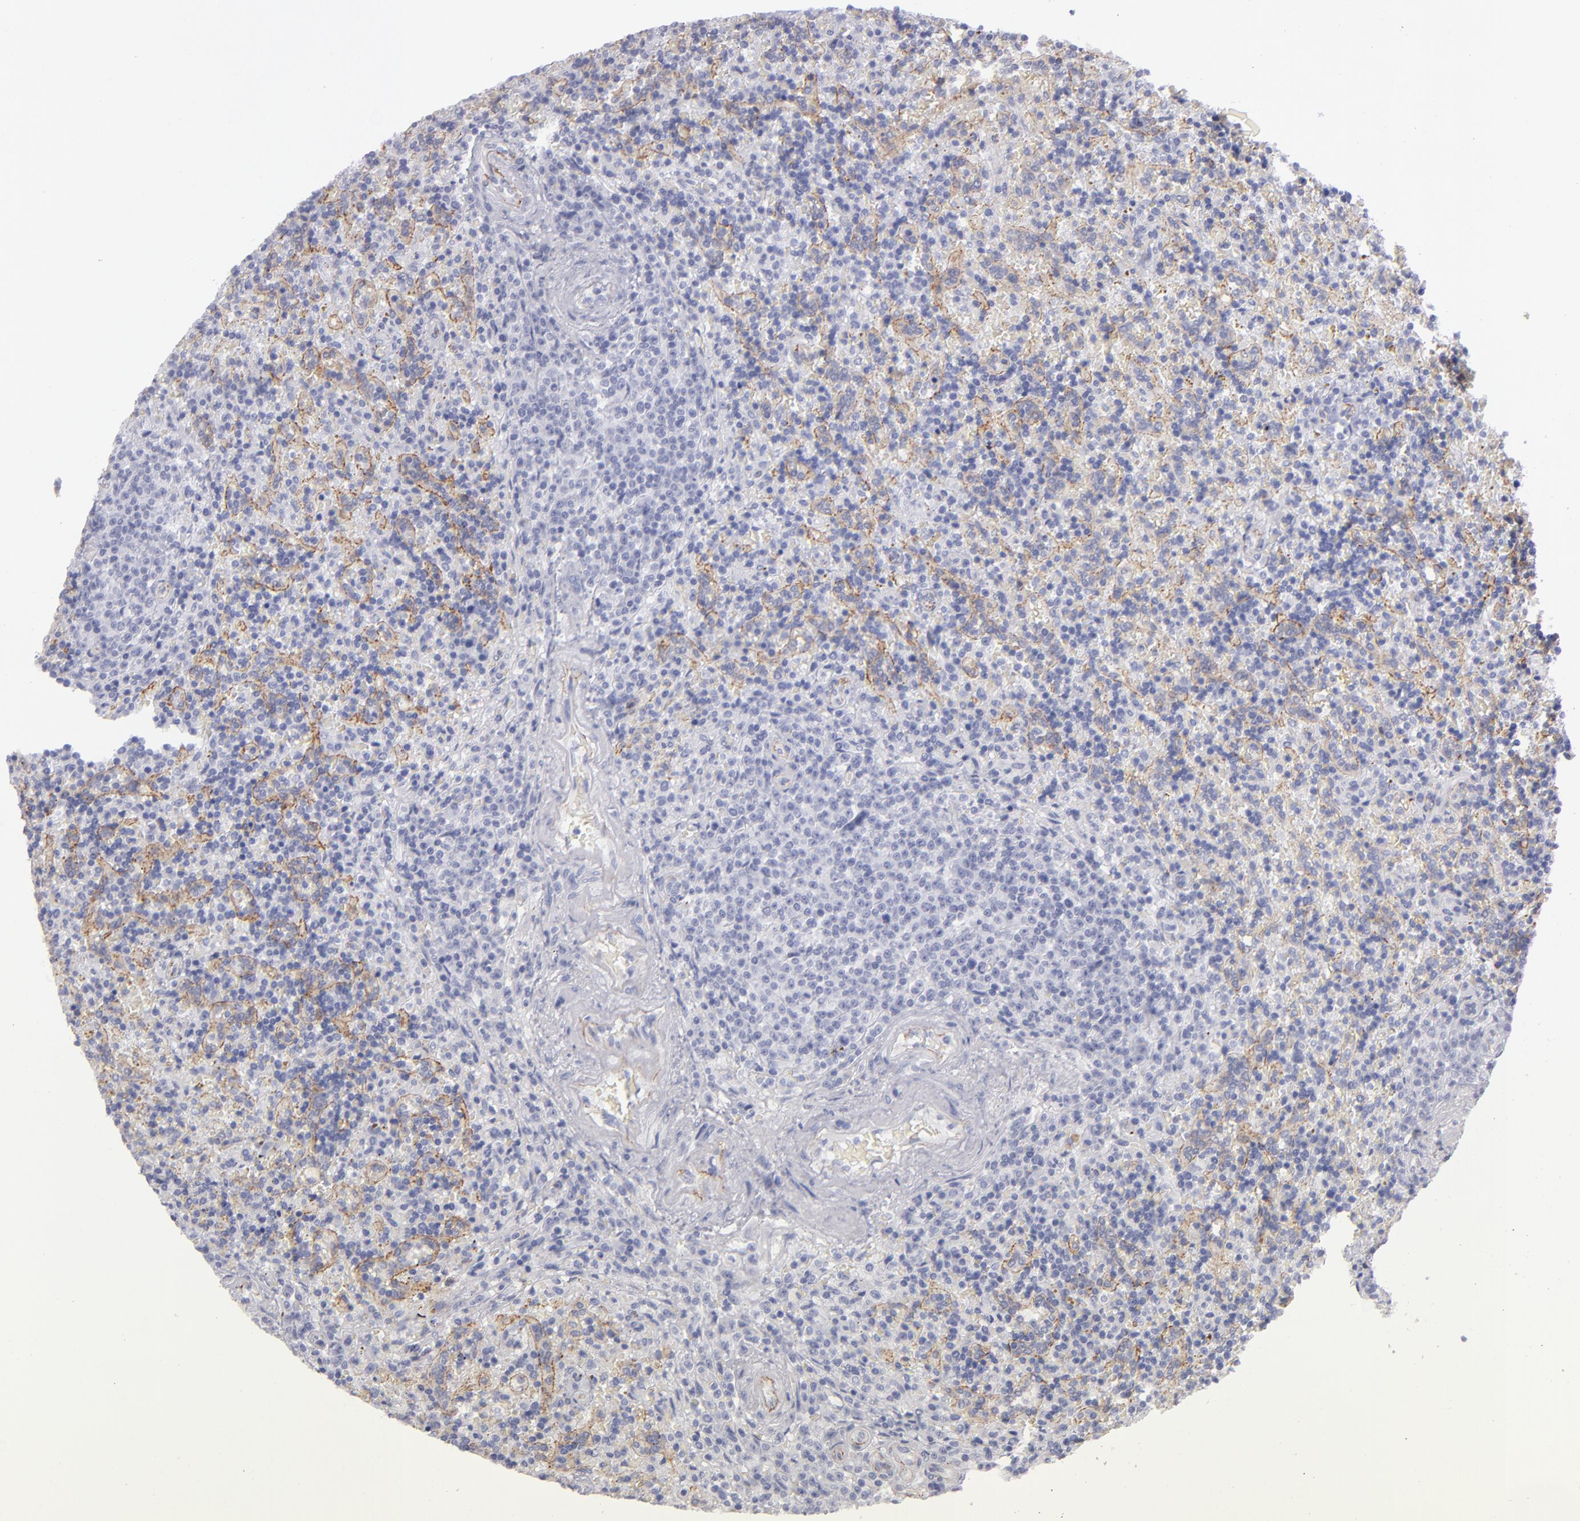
{"staining": {"intensity": "negative", "quantity": "none", "location": "none"}, "tissue": "lymphoma", "cell_type": "Tumor cells", "image_type": "cancer", "snomed": [{"axis": "morphology", "description": "Malignant lymphoma, non-Hodgkin's type, Low grade"}, {"axis": "topography", "description": "Spleen"}], "caption": "Tumor cells show no significant protein positivity in malignant lymphoma, non-Hodgkin's type (low-grade).", "gene": "ITGB4", "patient": {"sex": "male", "age": 67}}